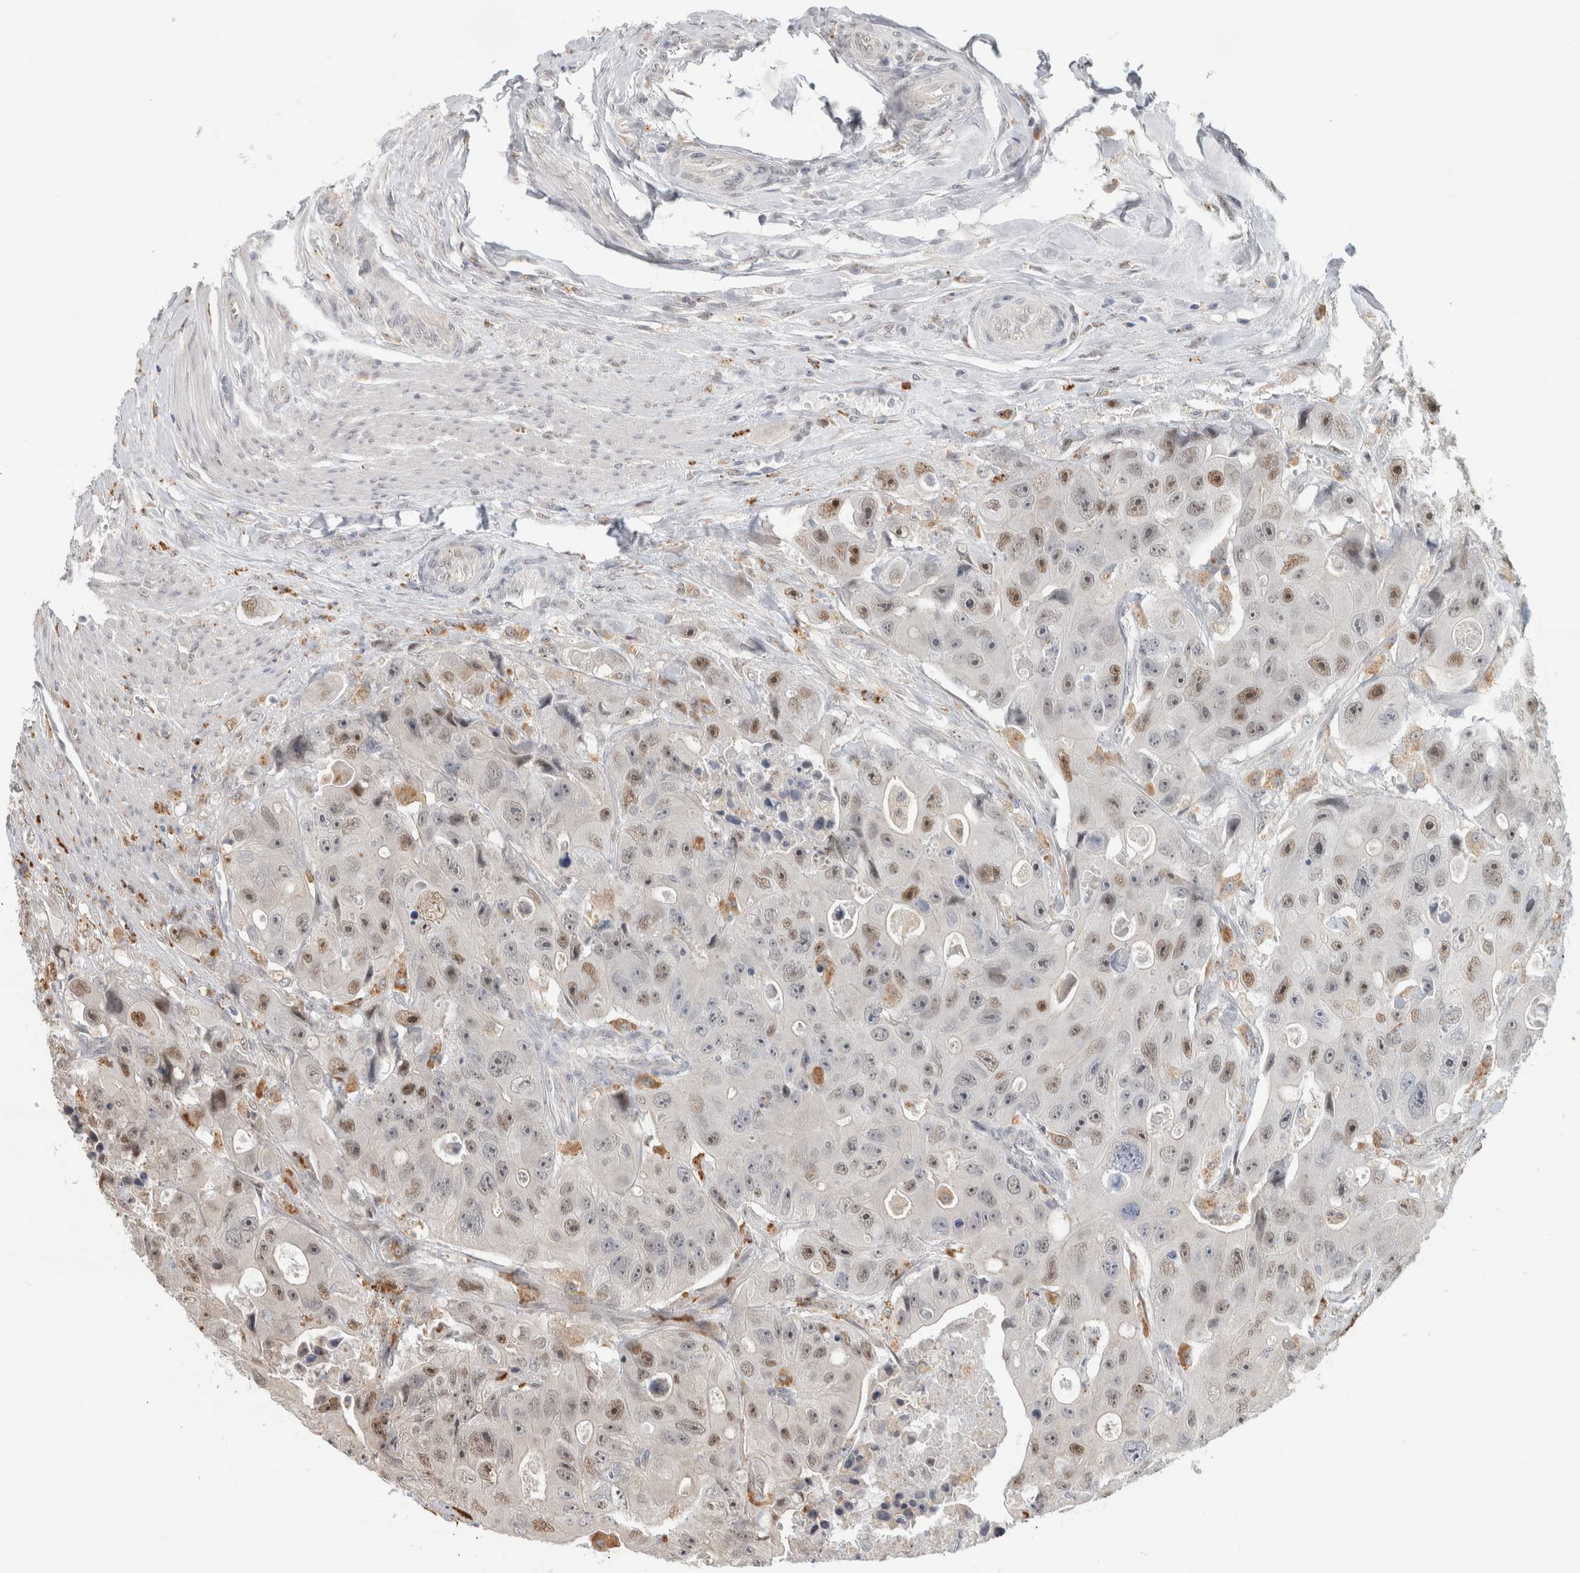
{"staining": {"intensity": "moderate", "quantity": ">75%", "location": "nuclear"}, "tissue": "colorectal cancer", "cell_type": "Tumor cells", "image_type": "cancer", "snomed": [{"axis": "morphology", "description": "Adenocarcinoma, NOS"}, {"axis": "topography", "description": "Colon"}], "caption": "The immunohistochemical stain shows moderate nuclear staining in tumor cells of colorectal adenocarcinoma tissue.", "gene": "NAB2", "patient": {"sex": "female", "age": 46}}